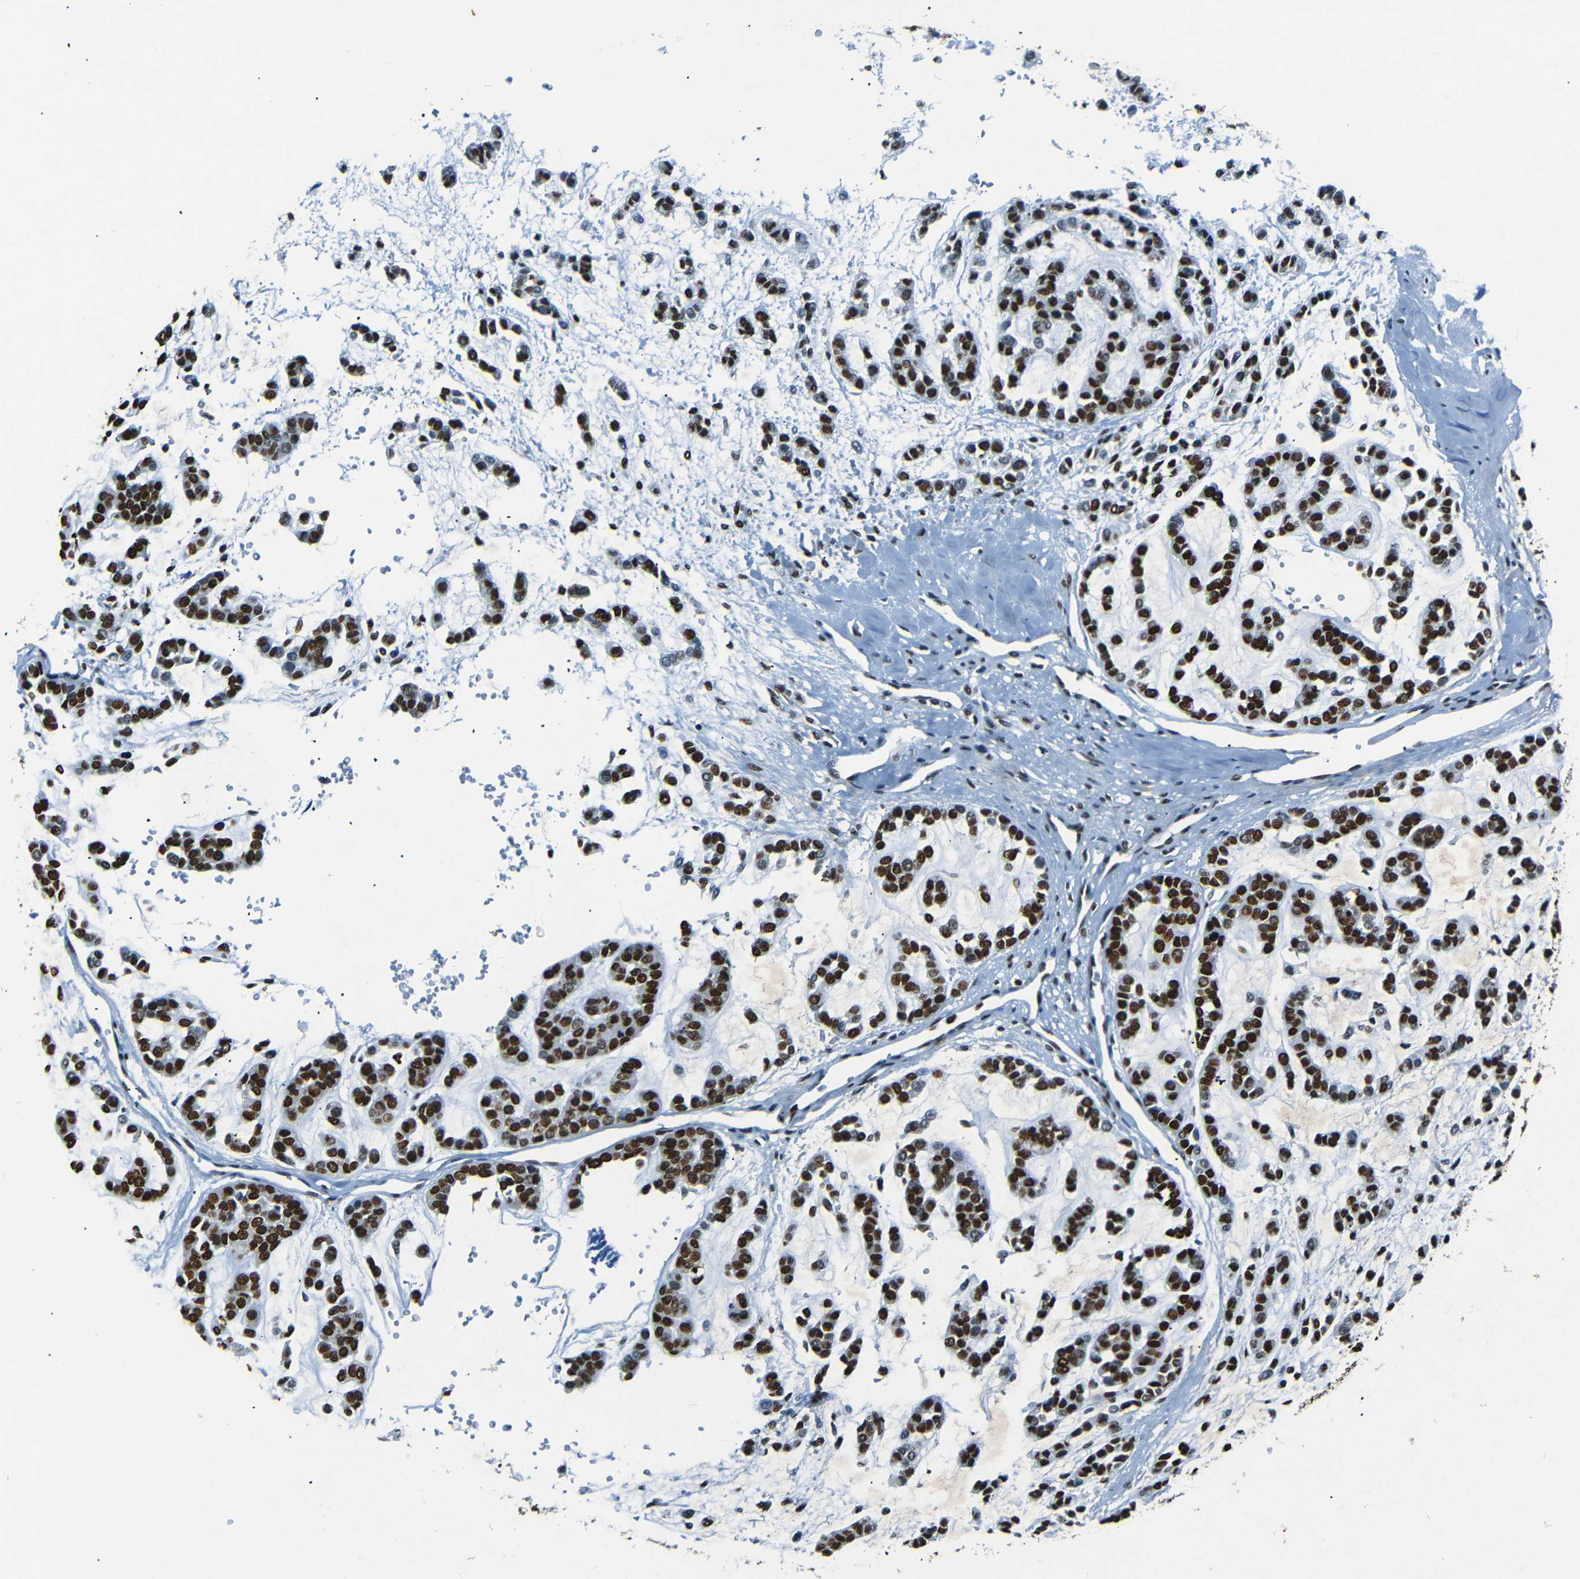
{"staining": {"intensity": "strong", "quantity": ">75%", "location": "nuclear"}, "tissue": "head and neck cancer", "cell_type": "Tumor cells", "image_type": "cancer", "snomed": [{"axis": "morphology", "description": "Adenocarcinoma, NOS"}, {"axis": "morphology", "description": "Adenoma, NOS"}, {"axis": "topography", "description": "Head-Neck"}], "caption": "Immunohistochemistry image of adenocarcinoma (head and neck) stained for a protein (brown), which reveals high levels of strong nuclear positivity in about >75% of tumor cells.", "gene": "HMGN1", "patient": {"sex": "female", "age": 55}}